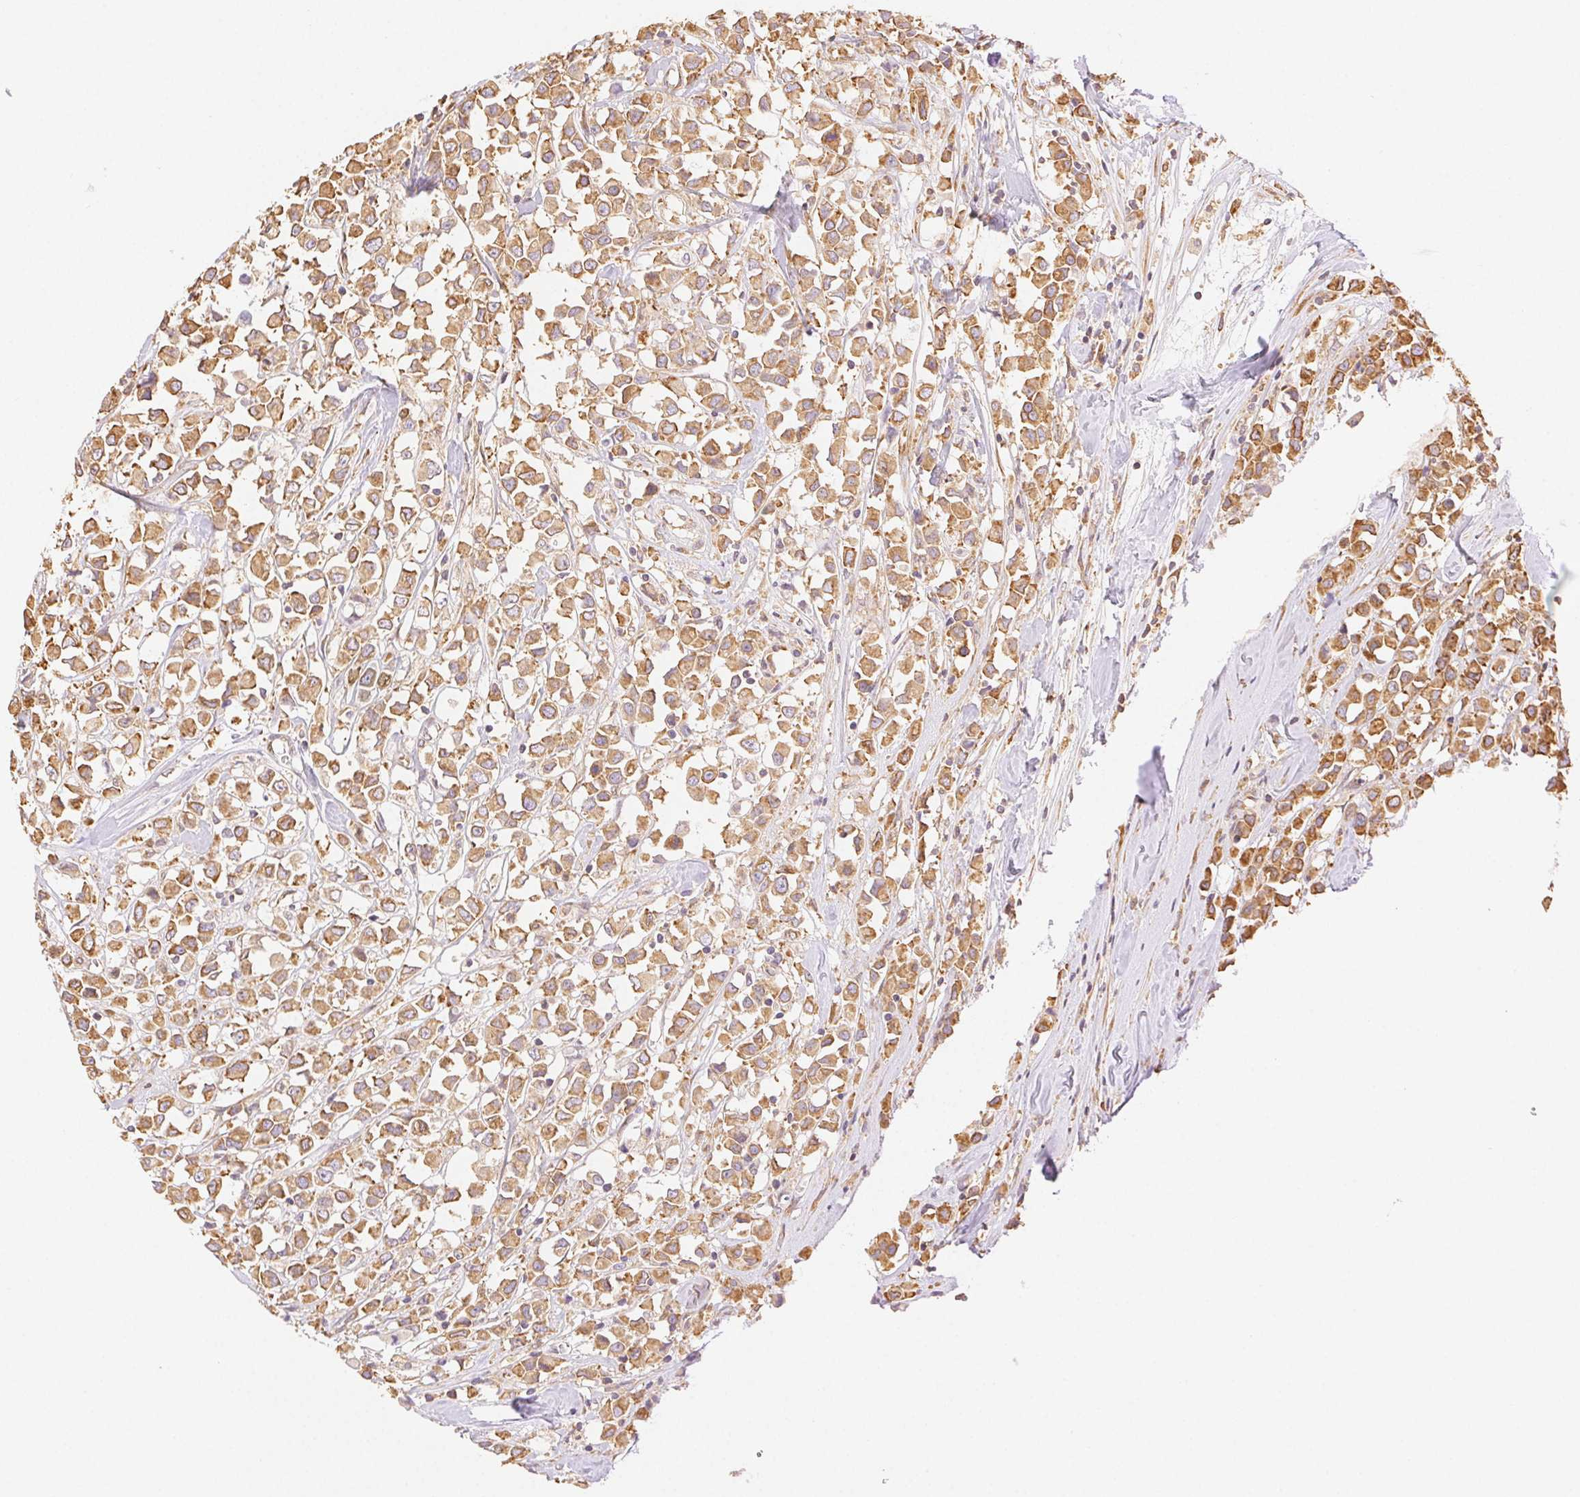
{"staining": {"intensity": "moderate", "quantity": ">75%", "location": "cytoplasmic/membranous"}, "tissue": "breast cancer", "cell_type": "Tumor cells", "image_type": "cancer", "snomed": [{"axis": "morphology", "description": "Duct carcinoma"}, {"axis": "topography", "description": "Breast"}], "caption": "The immunohistochemical stain highlights moderate cytoplasmic/membranous positivity in tumor cells of infiltrating ductal carcinoma (breast) tissue.", "gene": "ENTREP1", "patient": {"sex": "female", "age": 61}}